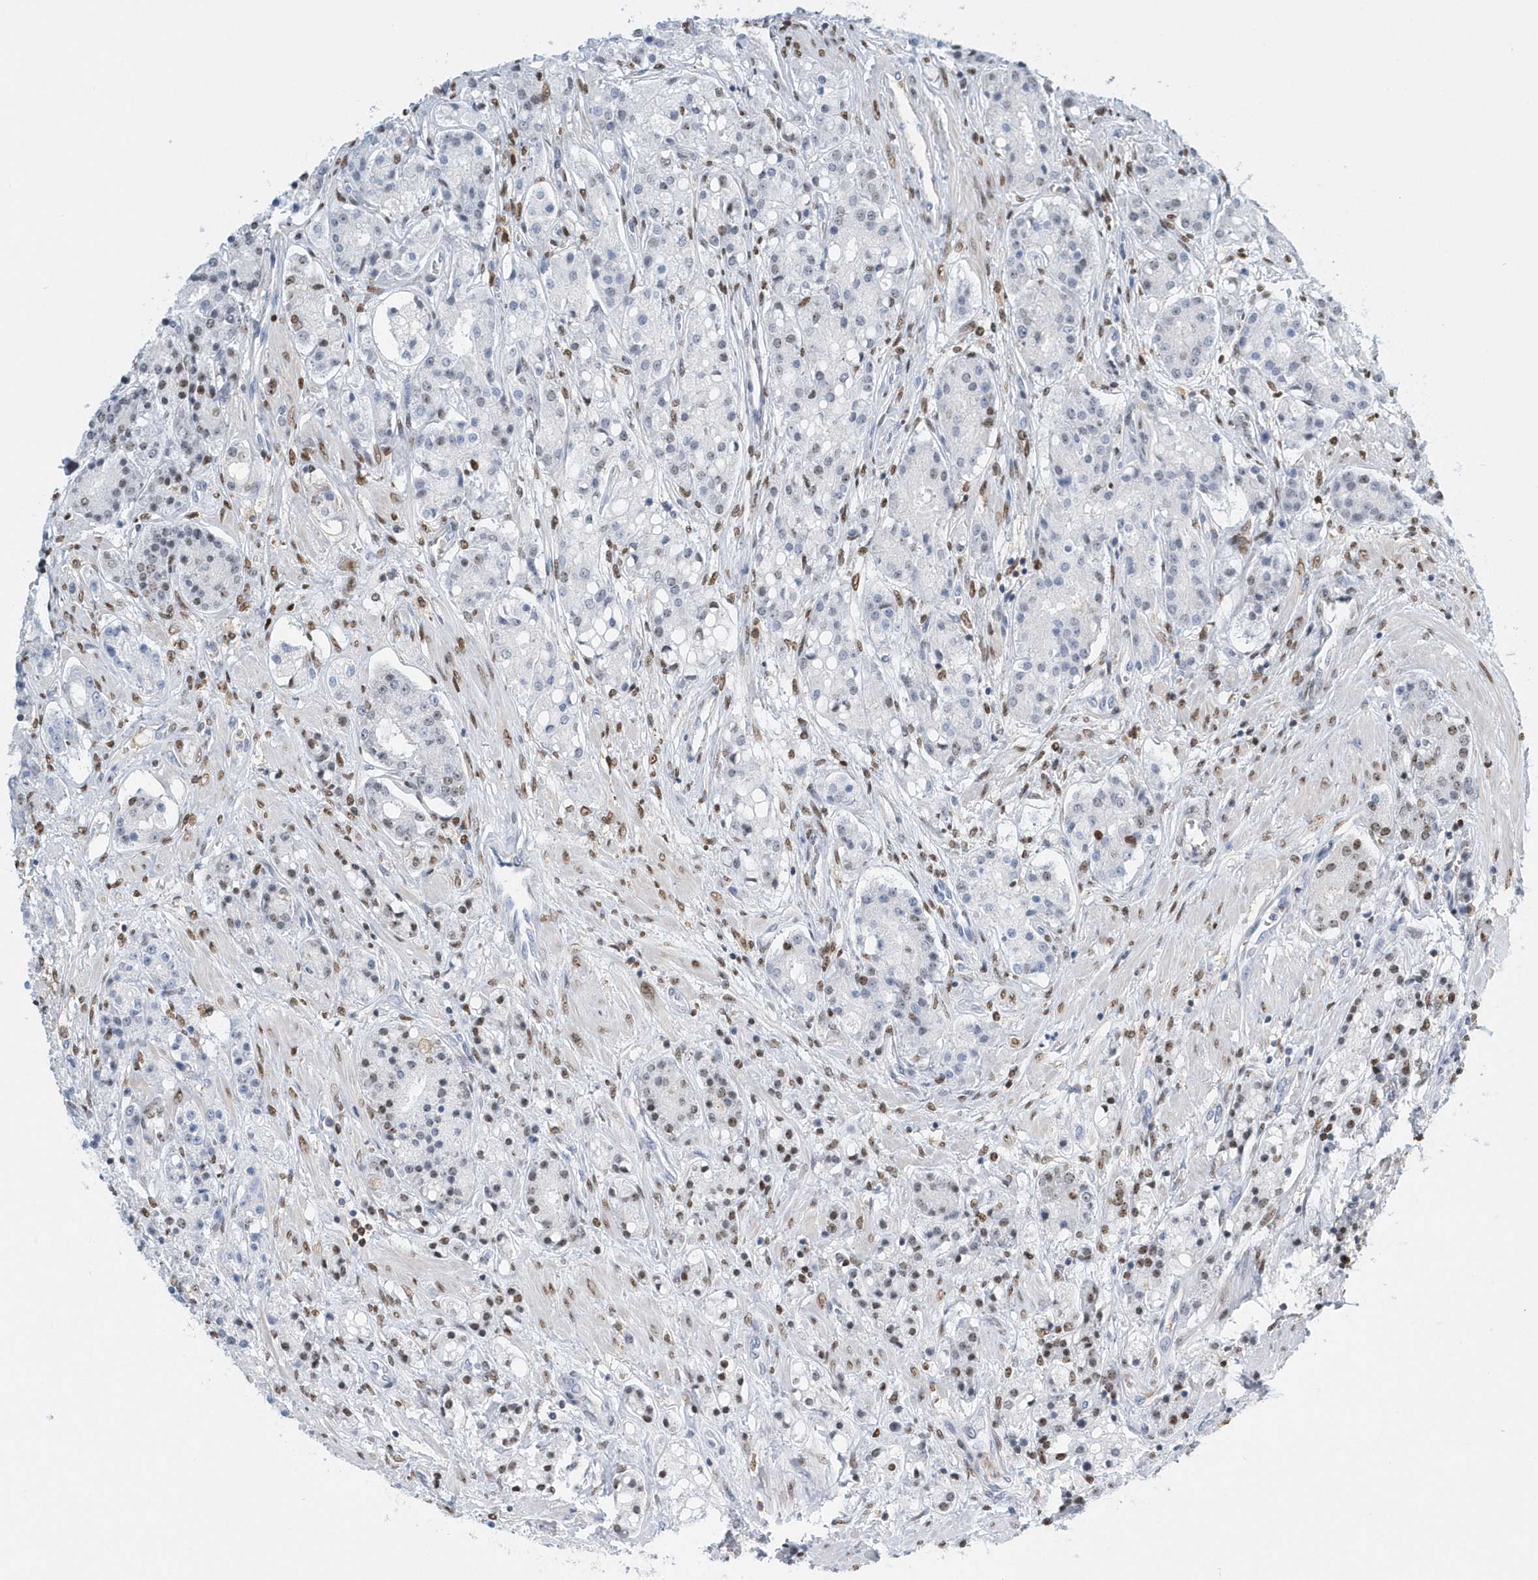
{"staining": {"intensity": "weak", "quantity": "<25%", "location": "nuclear"}, "tissue": "prostate cancer", "cell_type": "Tumor cells", "image_type": "cancer", "snomed": [{"axis": "morphology", "description": "Adenocarcinoma, High grade"}, {"axis": "topography", "description": "Prostate"}], "caption": "Immunohistochemistry image of neoplastic tissue: prostate cancer (high-grade adenocarcinoma) stained with DAB reveals no significant protein staining in tumor cells.", "gene": "MACROH2A2", "patient": {"sex": "male", "age": 60}}